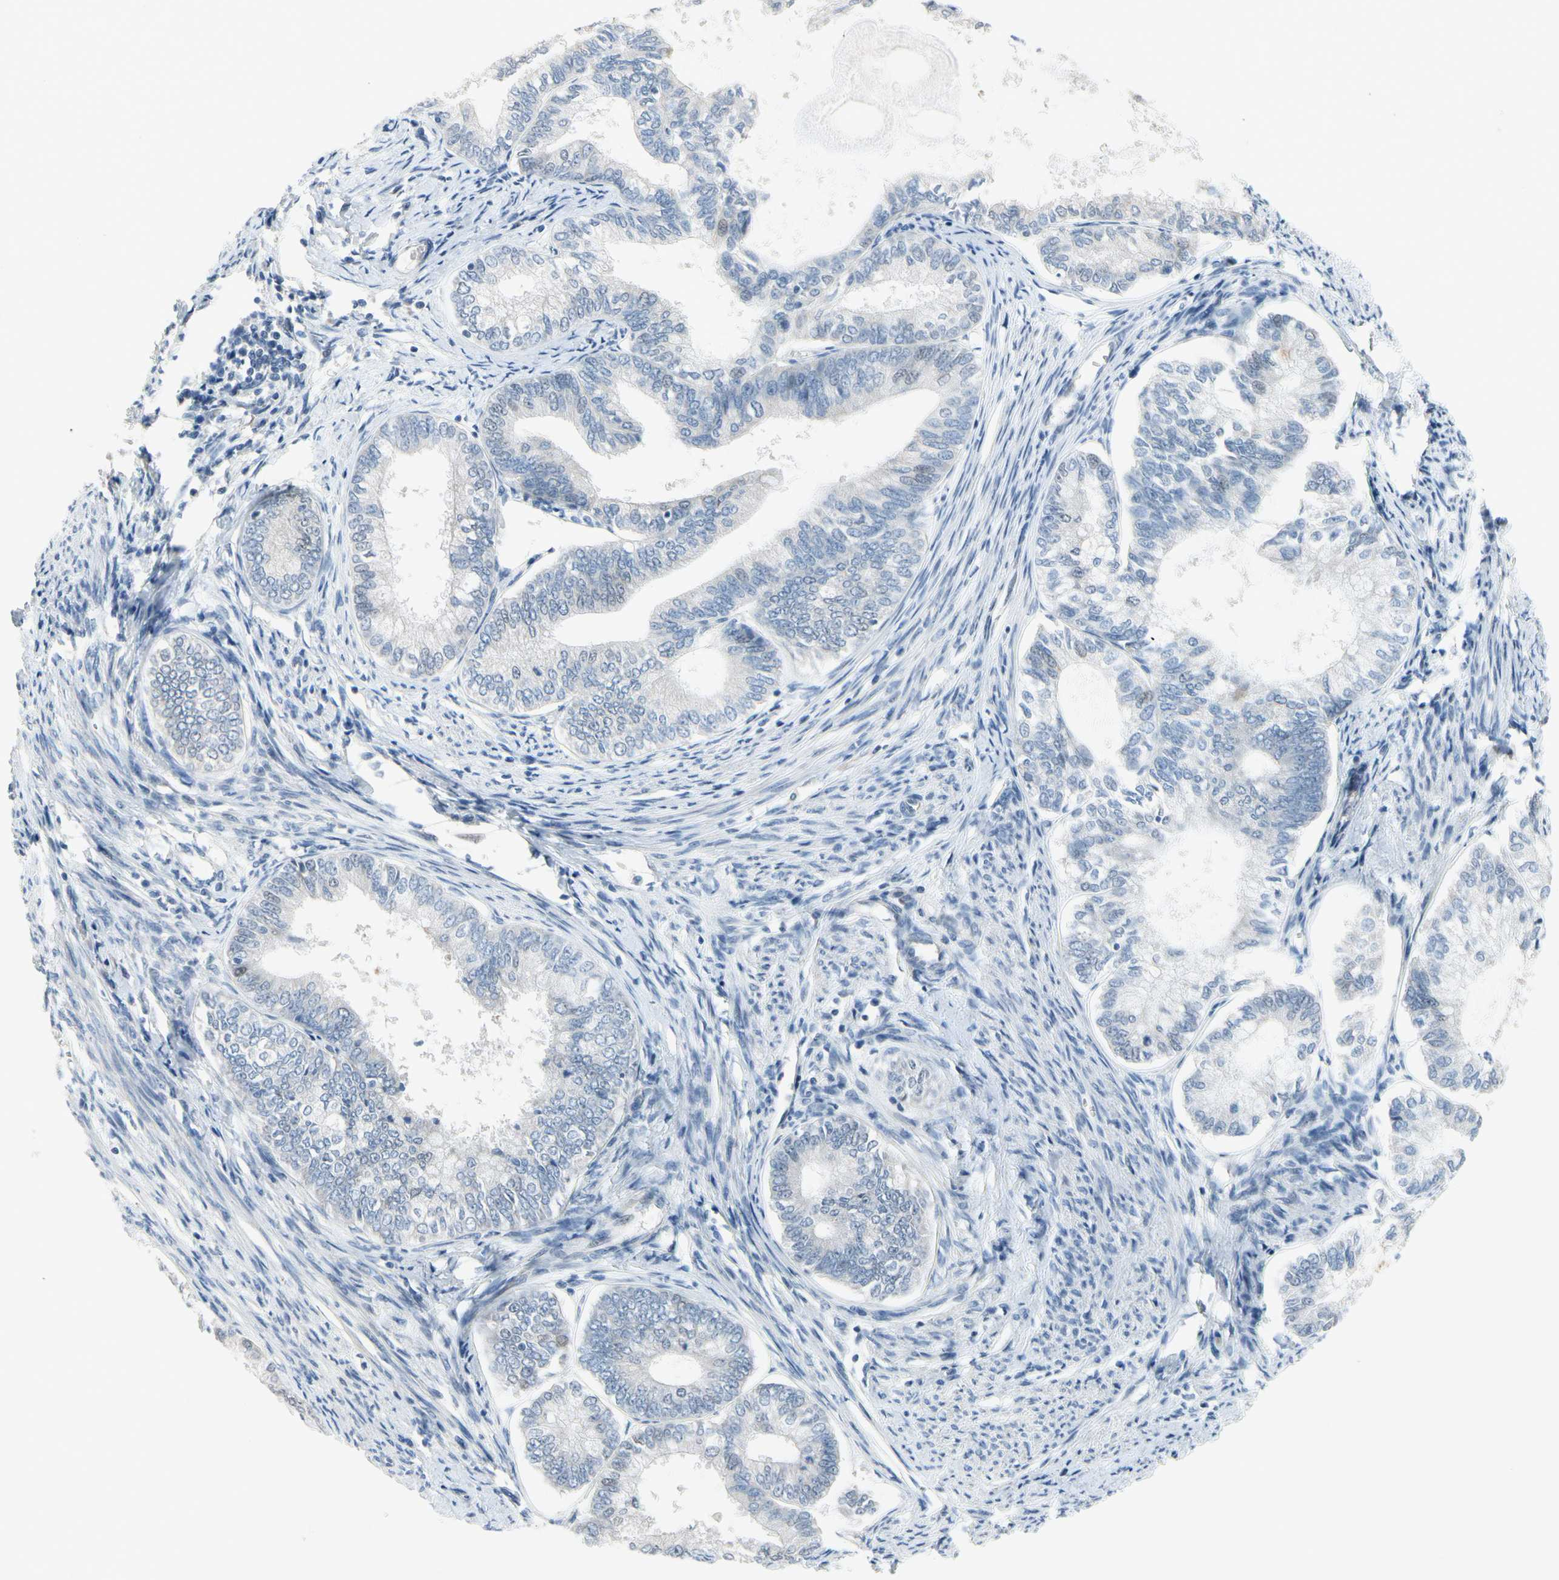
{"staining": {"intensity": "negative", "quantity": "none", "location": "none"}, "tissue": "endometrial cancer", "cell_type": "Tumor cells", "image_type": "cancer", "snomed": [{"axis": "morphology", "description": "Adenocarcinoma, NOS"}, {"axis": "topography", "description": "Endometrium"}], "caption": "Tumor cells show no significant staining in endometrial cancer.", "gene": "CFAP36", "patient": {"sex": "female", "age": 86}}